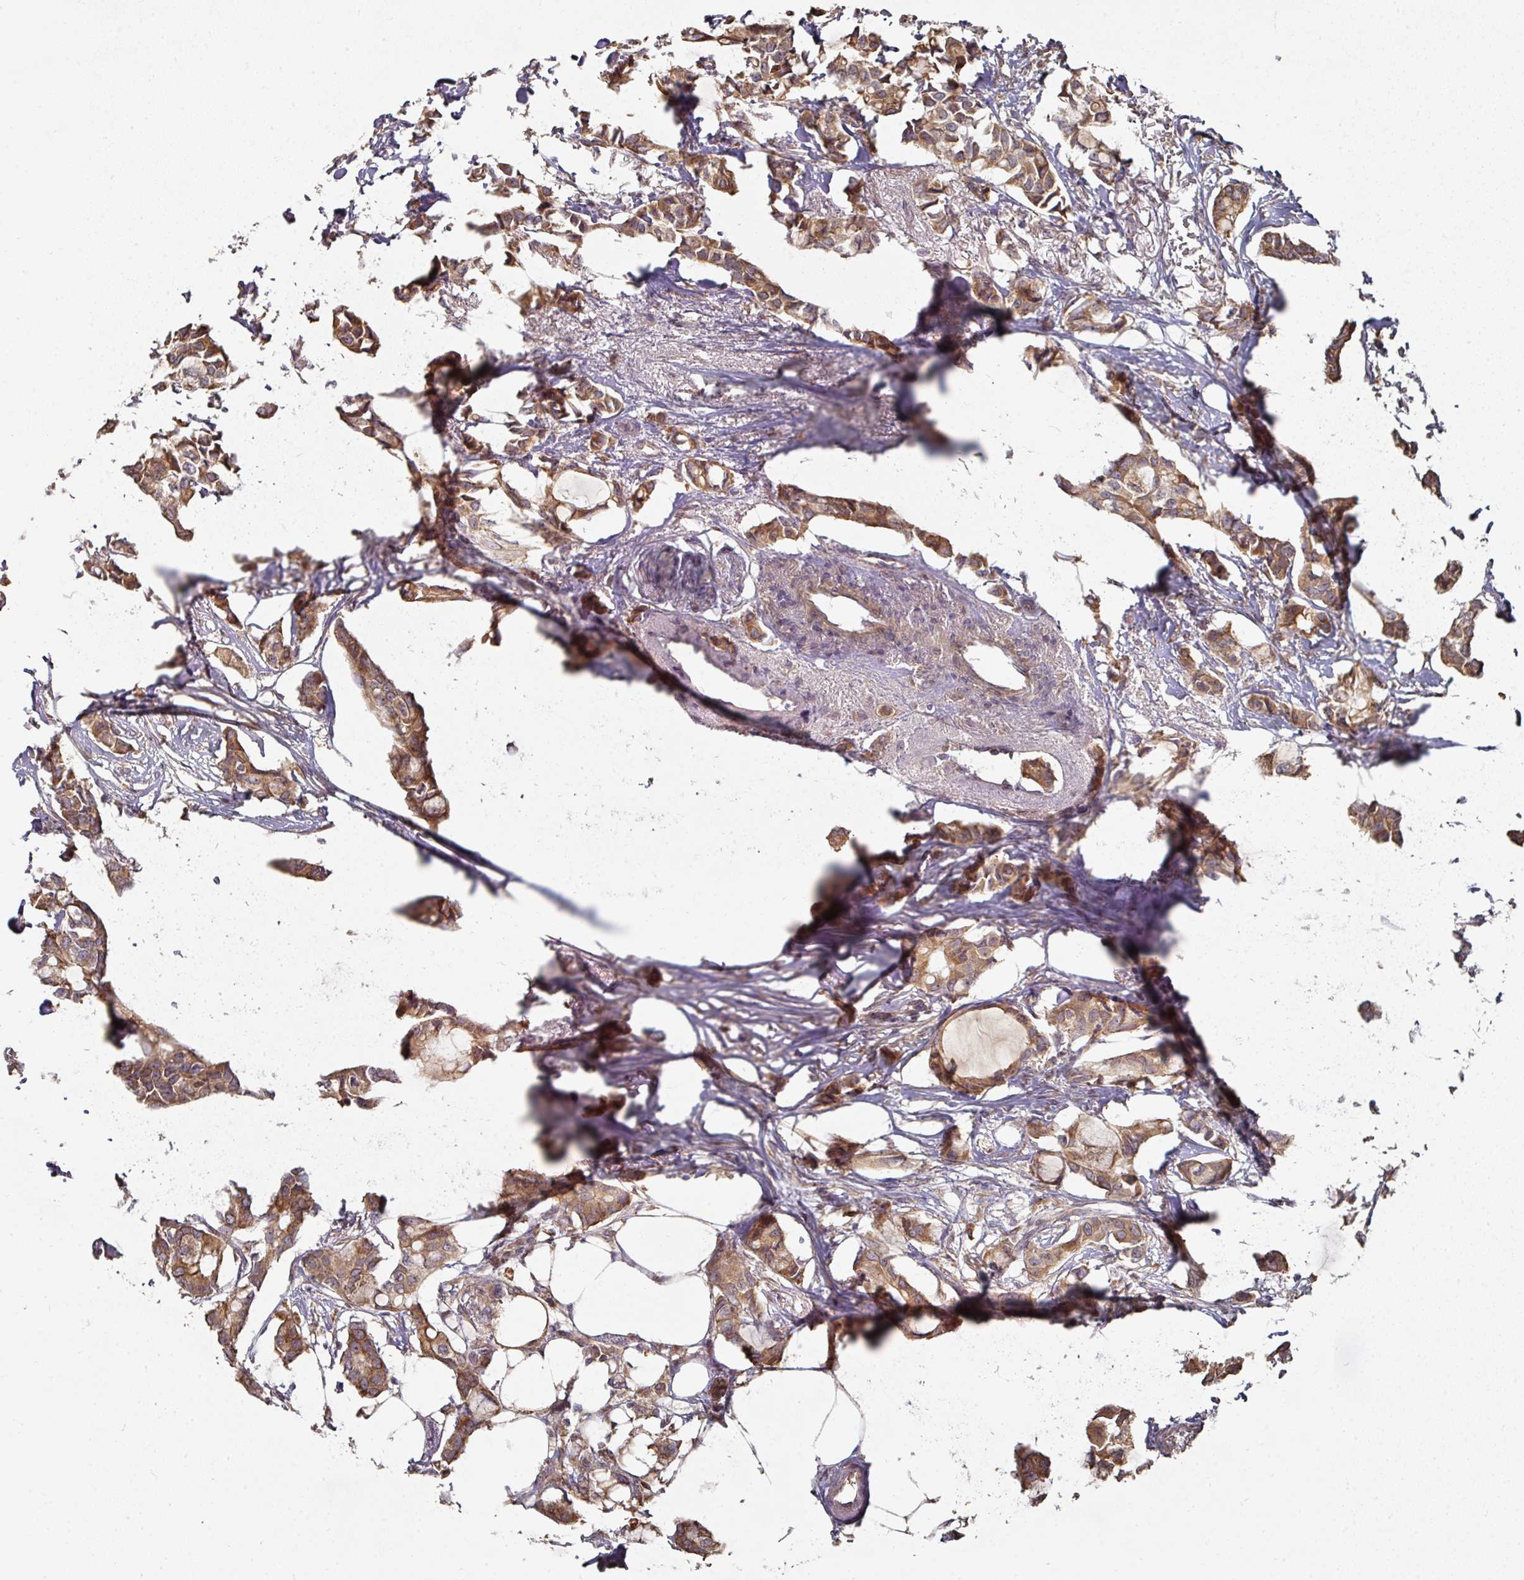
{"staining": {"intensity": "moderate", "quantity": ">75%", "location": "cytoplasmic/membranous"}, "tissue": "breast cancer", "cell_type": "Tumor cells", "image_type": "cancer", "snomed": [{"axis": "morphology", "description": "Duct carcinoma"}, {"axis": "topography", "description": "Breast"}], "caption": "Breast cancer (intraductal carcinoma) was stained to show a protein in brown. There is medium levels of moderate cytoplasmic/membranous expression in about >75% of tumor cells. (DAB = brown stain, brightfield microscopy at high magnification).", "gene": "CEP95", "patient": {"sex": "female", "age": 73}}